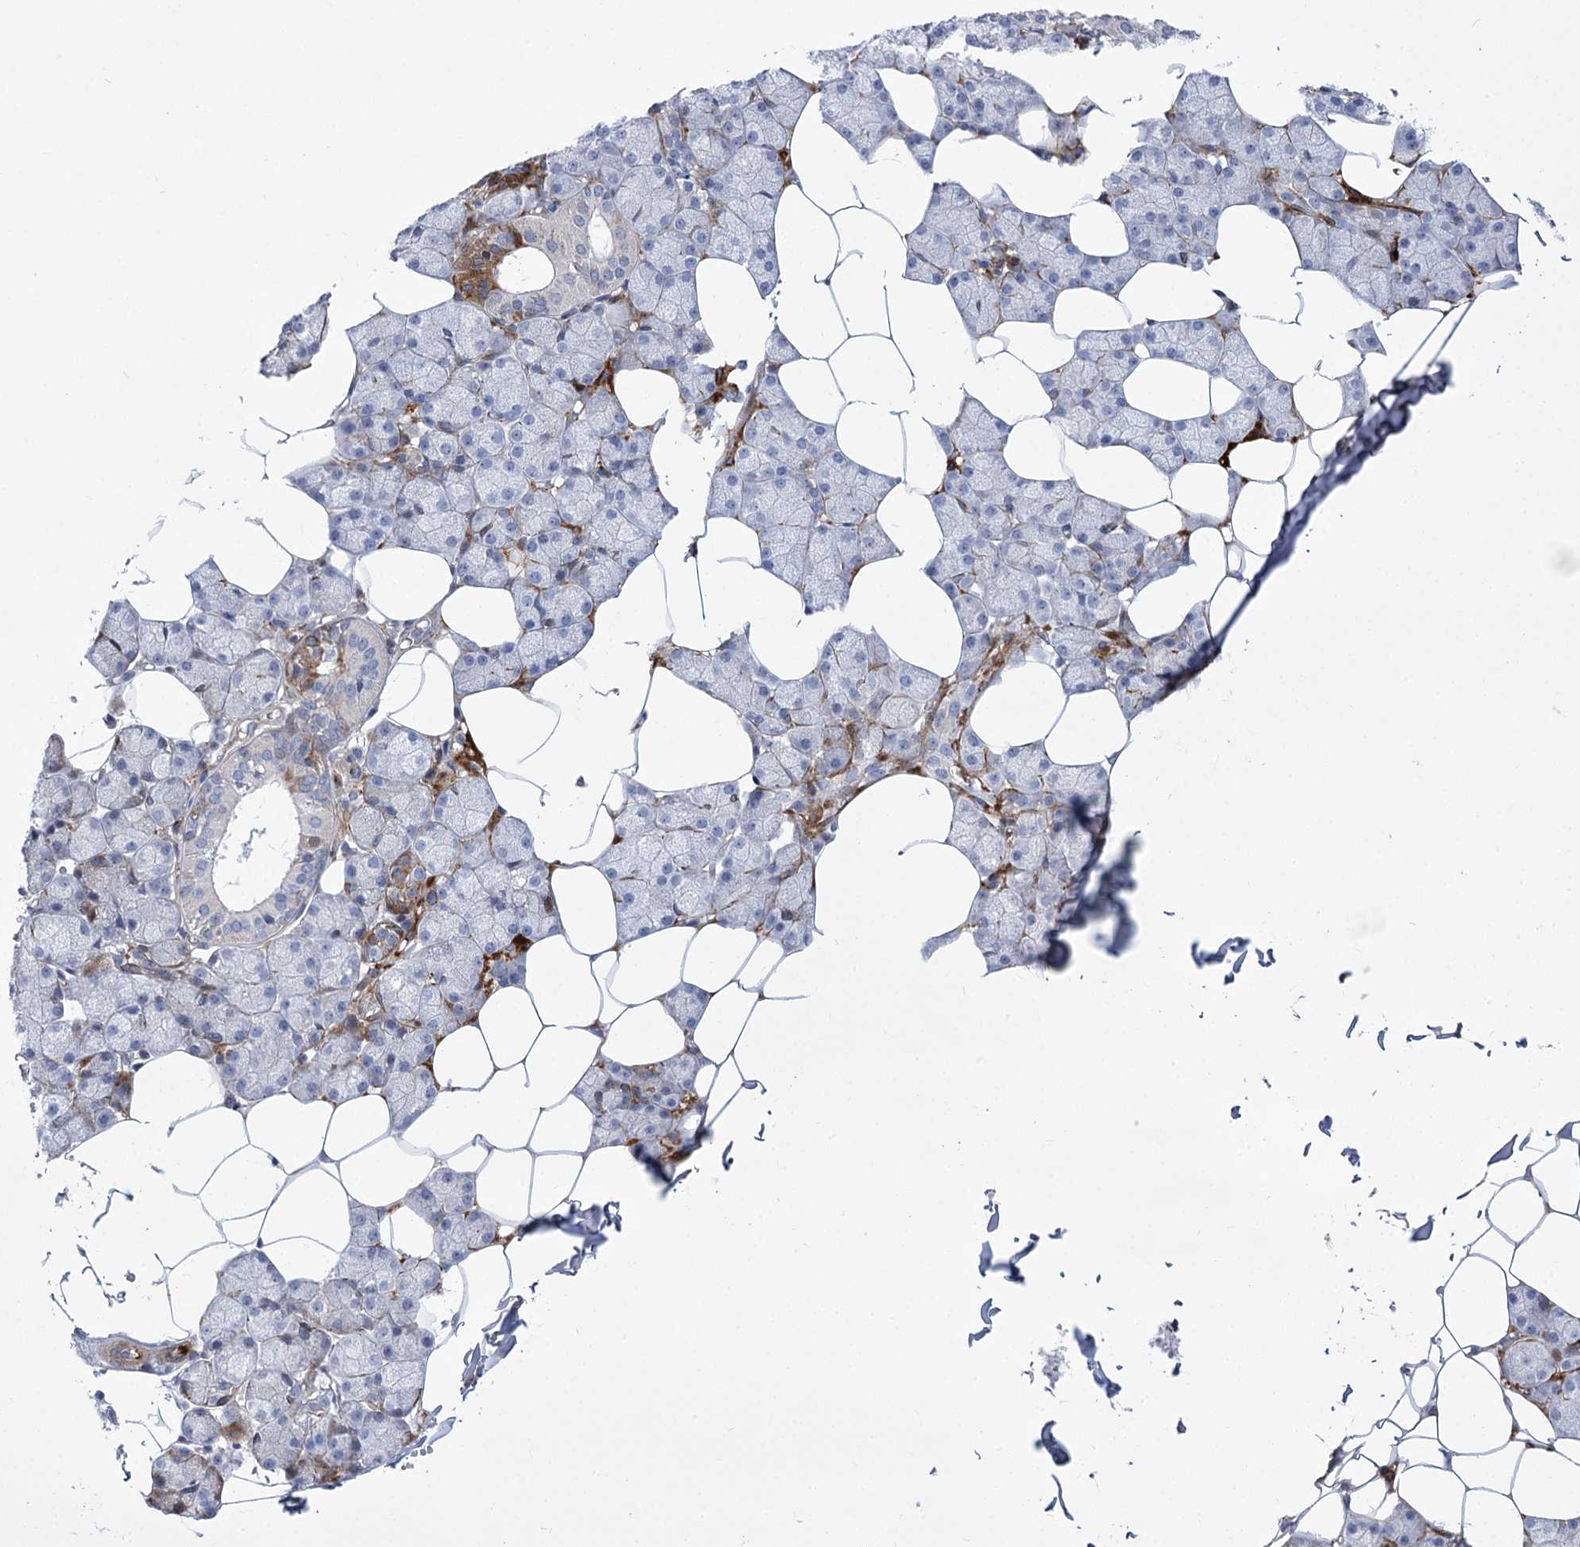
{"staining": {"intensity": "moderate", "quantity": "<25%", "location": "cytoplasmic/membranous"}, "tissue": "salivary gland", "cell_type": "Glandular cells", "image_type": "normal", "snomed": [{"axis": "morphology", "description": "Normal tissue, NOS"}, {"axis": "topography", "description": "Salivary gland"}], "caption": "Brown immunohistochemical staining in benign human salivary gland reveals moderate cytoplasmic/membranous staining in approximately <25% of glandular cells. (DAB IHC with brightfield microscopy, high magnification).", "gene": "ANKRD23", "patient": {"sex": "male", "age": 62}}